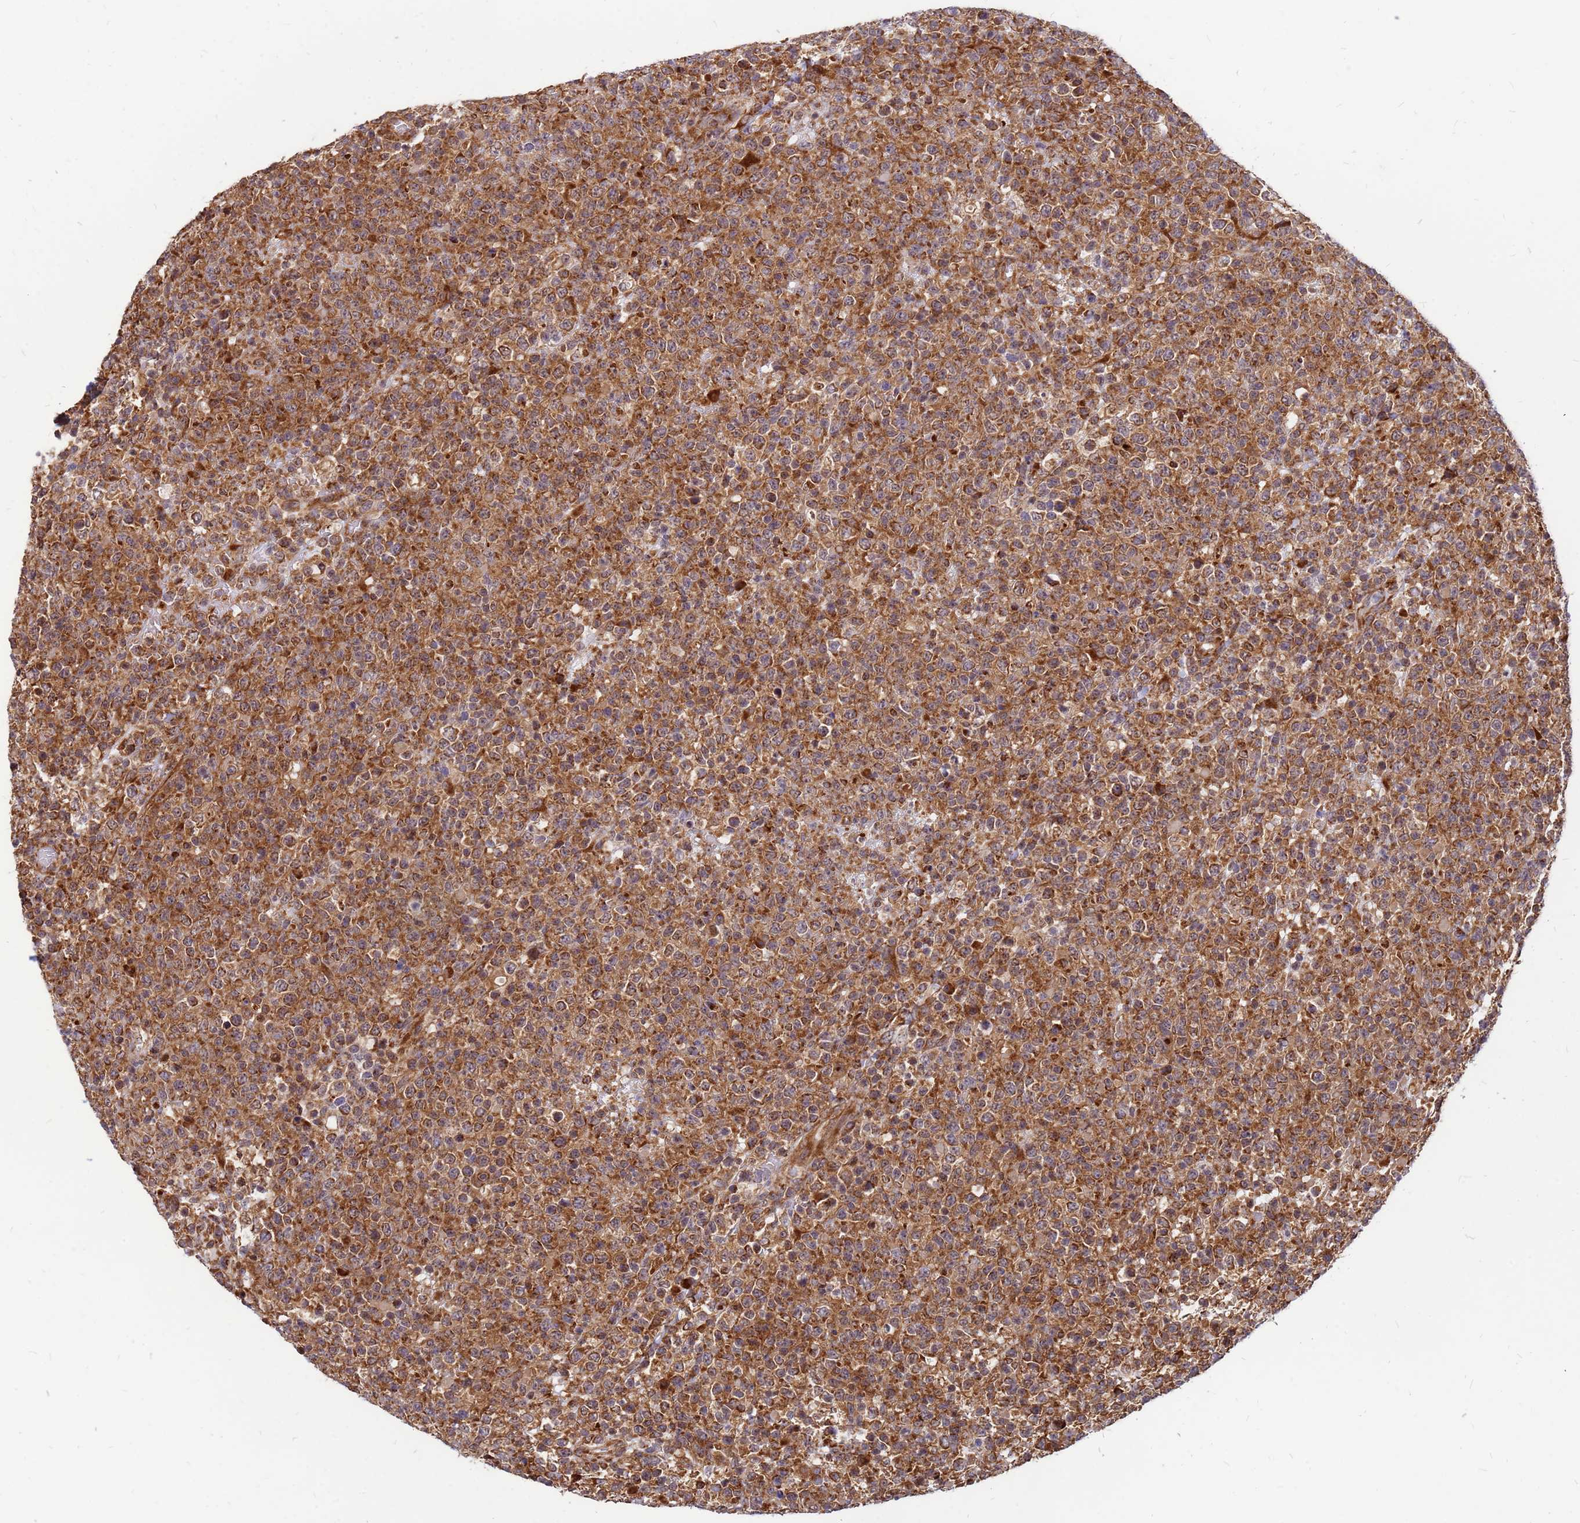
{"staining": {"intensity": "moderate", "quantity": ">75%", "location": "cytoplasmic/membranous"}, "tissue": "lymphoma", "cell_type": "Tumor cells", "image_type": "cancer", "snomed": [{"axis": "morphology", "description": "Malignant lymphoma, non-Hodgkin's type, High grade"}, {"axis": "topography", "description": "Colon"}], "caption": "Immunohistochemistry (IHC) photomicrograph of neoplastic tissue: human malignant lymphoma, non-Hodgkin's type (high-grade) stained using immunohistochemistry reveals medium levels of moderate protein expression localized specifically in the cytoplasmic/membranous of tumor cells, appearing as a cytoplasmic/membranous brown color.", "gene": "RPL8", "patient": {"sex": "female", "age": 53}}